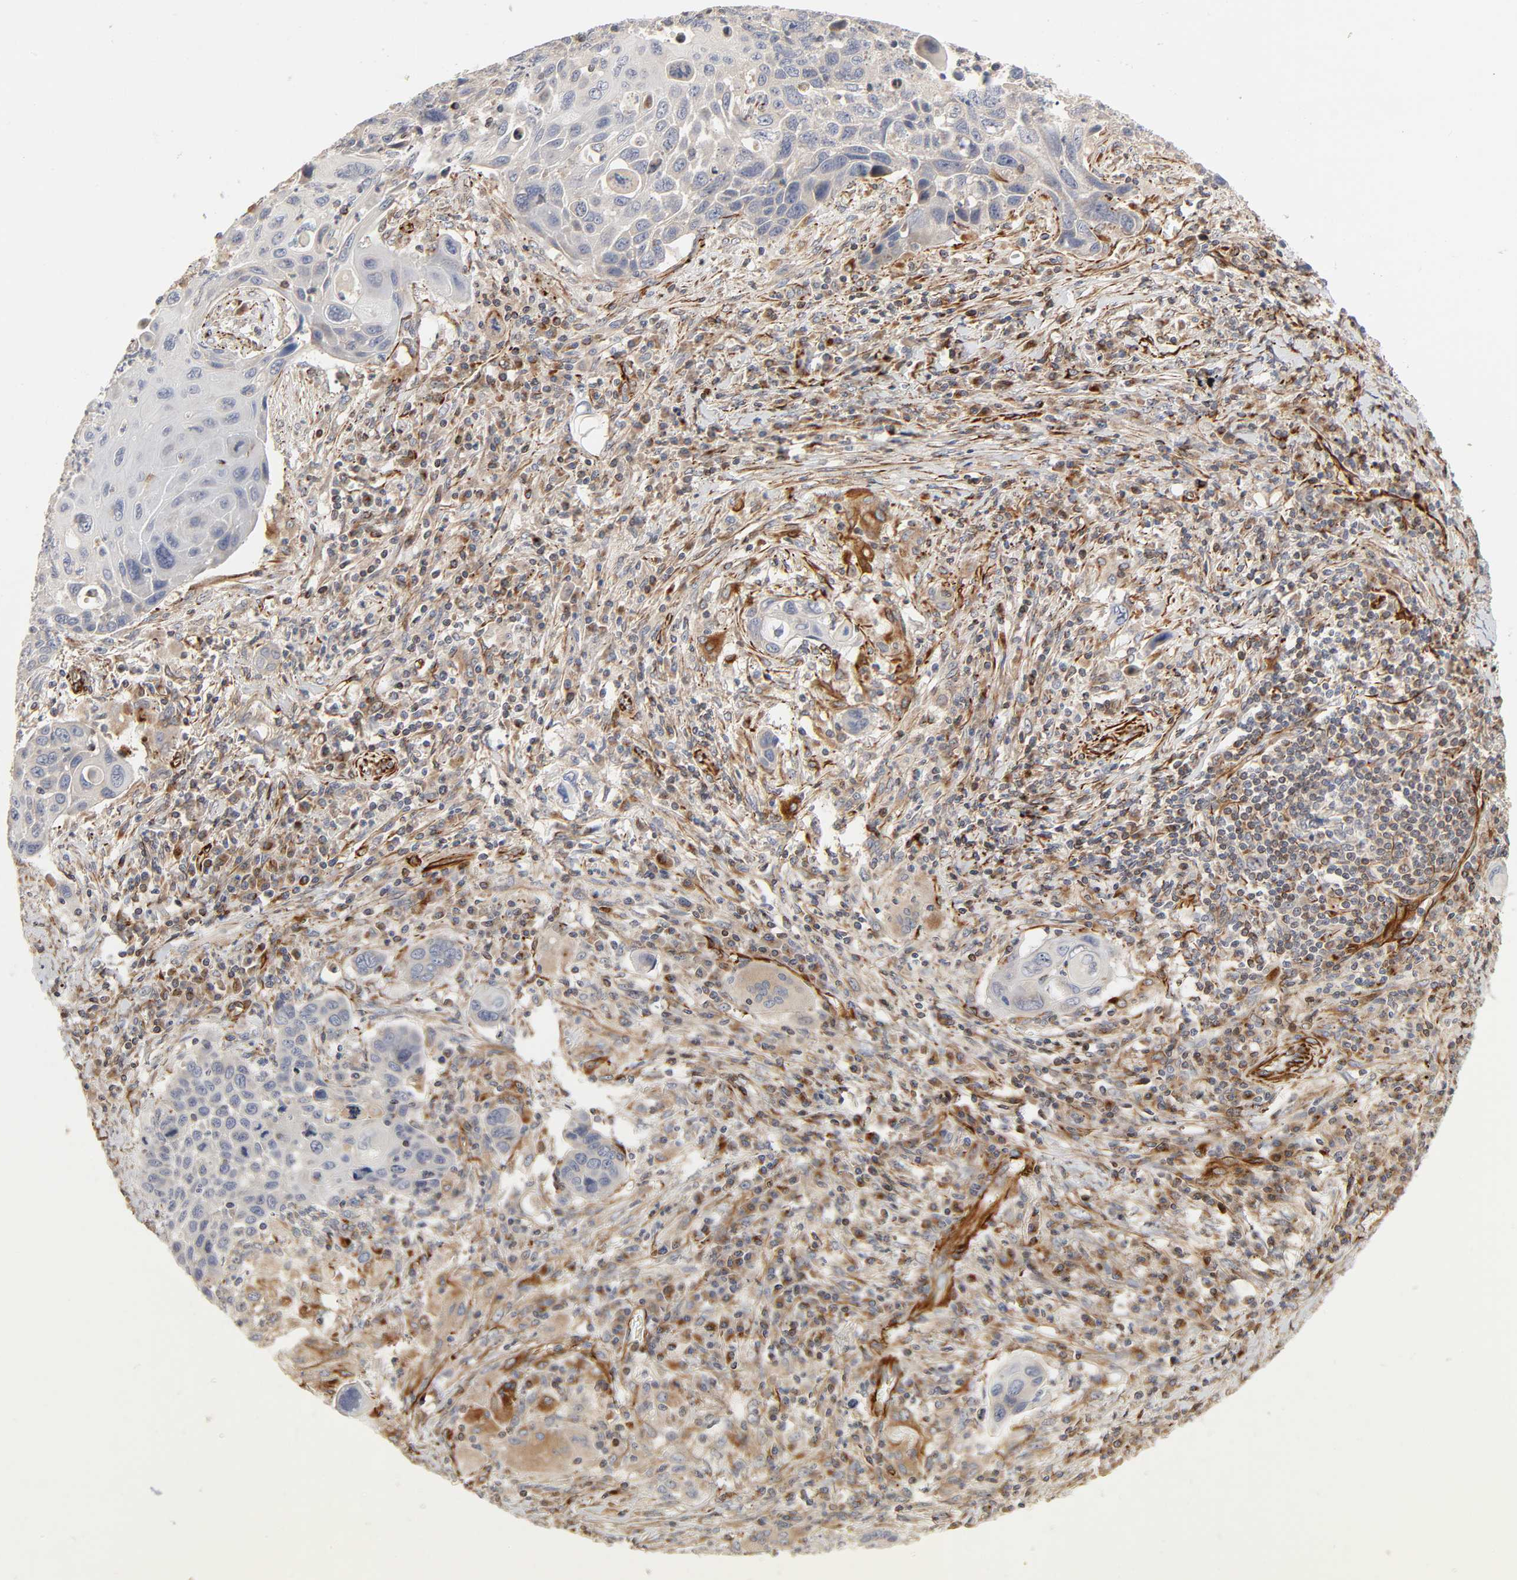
{"staining": {"intensity": "moderate", "quantity": "<25%", "location": "cytoplasmic/membranous"}, "tissue": "lung cancer", "cell_type": "Tumor cells", "image_type": "cancer", "snomed": [{"axis": "morphology", "description": "Squamous cell carcinoma, NOS"}, {"axis": "topography", "description": "Lung"}], "caption": "Immunohistochemical staining of human lung cancer reveals low levels of moderate cytoplasmic/membranous expression in about <25% of tumor cells.", "gene": "FAM118A", "patient": {"sex": "male", "age": 75}}